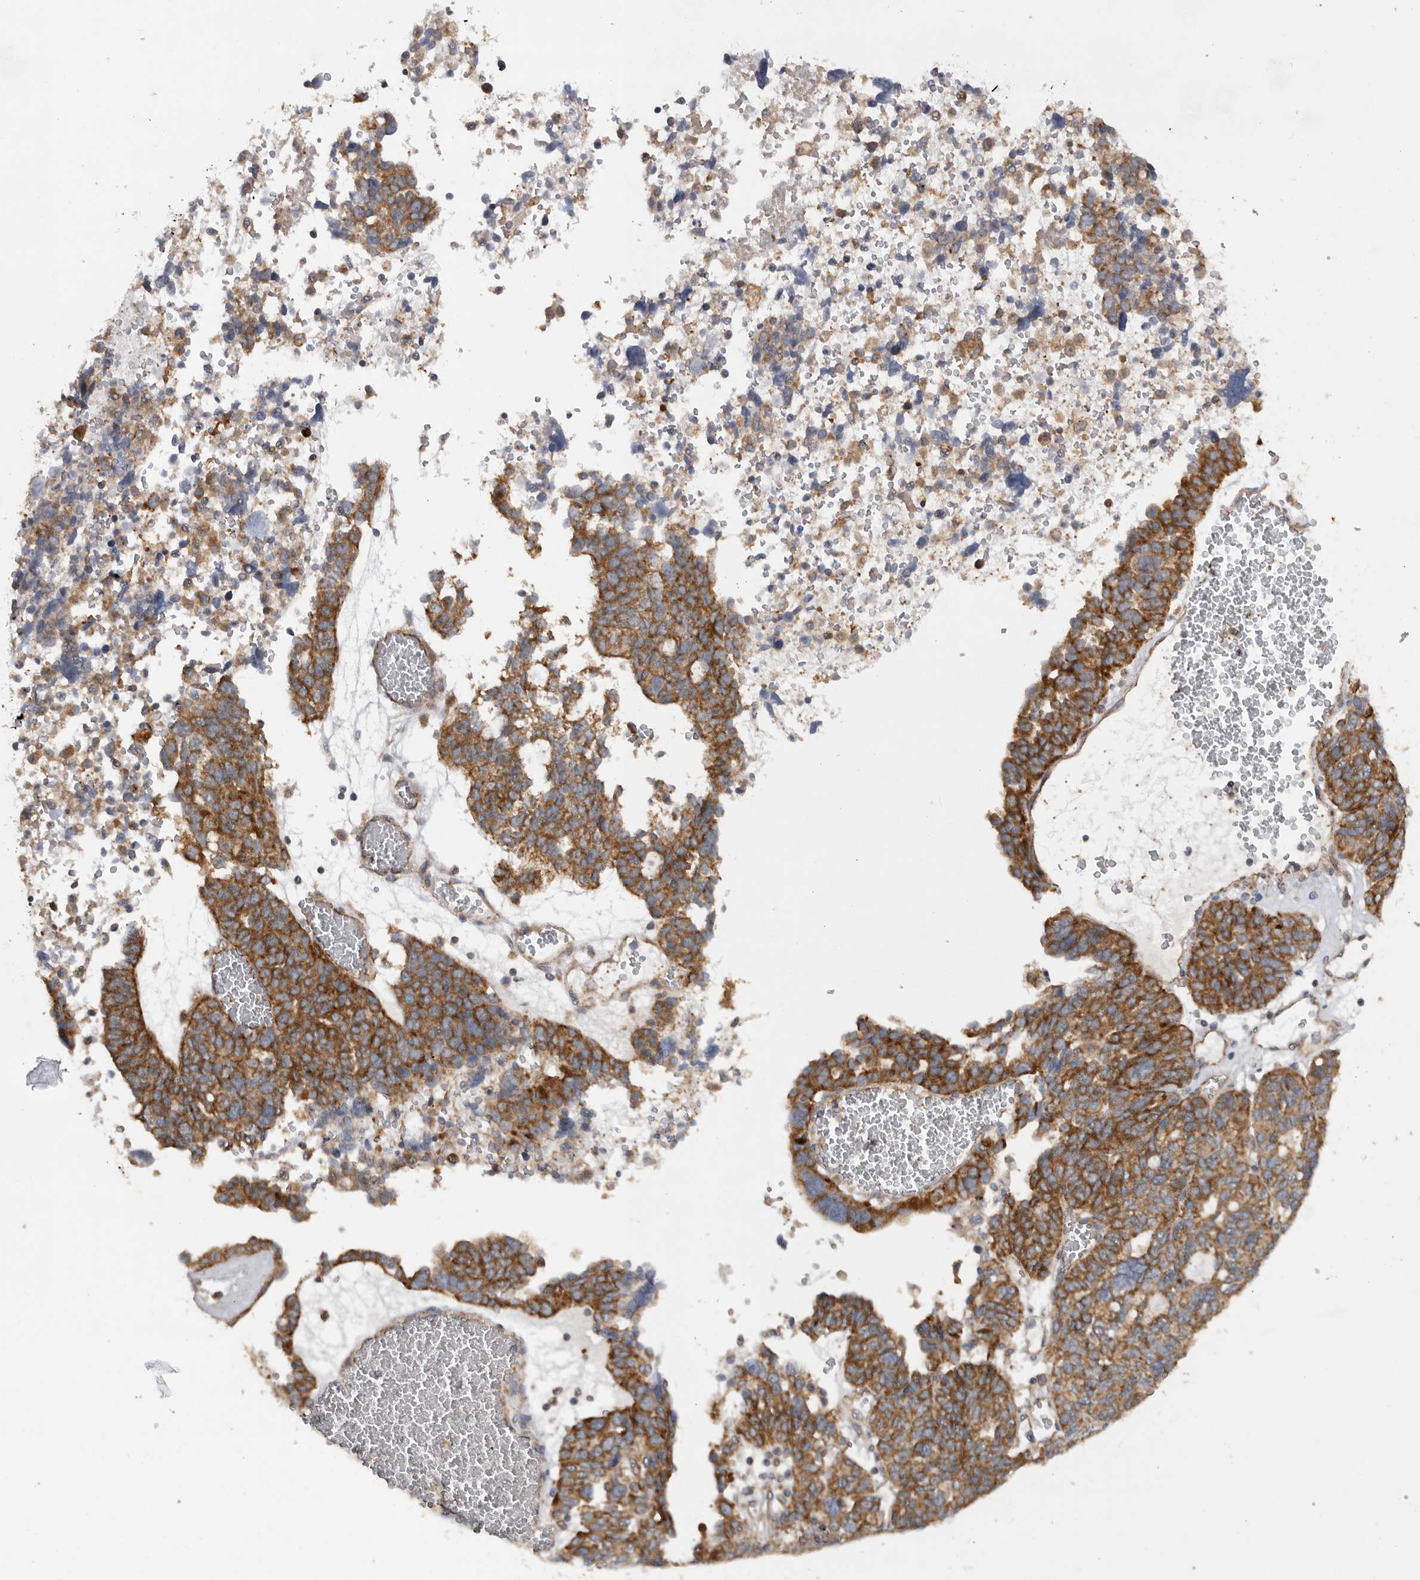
{"staining": {"intensity": "strong", "quantity": ">75%", "location": "cytoplasmic/membranous"}, "tissue": "ovarian cancer", "cell_type": "Tumor cells", "image_type": "cancer", "snomed": [{"axis": "morphology", "description": "Cystadenocarcinoma, serous, NOS"}, {"axis": "topography", "description": "Ovary"}], "caption": "A brown stain highlights strong cytoplasmic/membranous positivity of a protein in human ovarian serous cystadenocarcinoma tumor cells. Using DAB (3,3'-diaminobenzidine) (brown) and hematoxylin (blue) stains, captured at high magnification using brightfield microscopy.", "gene": "PODXL2", "patient": {"sex": "female", "age": 59}}